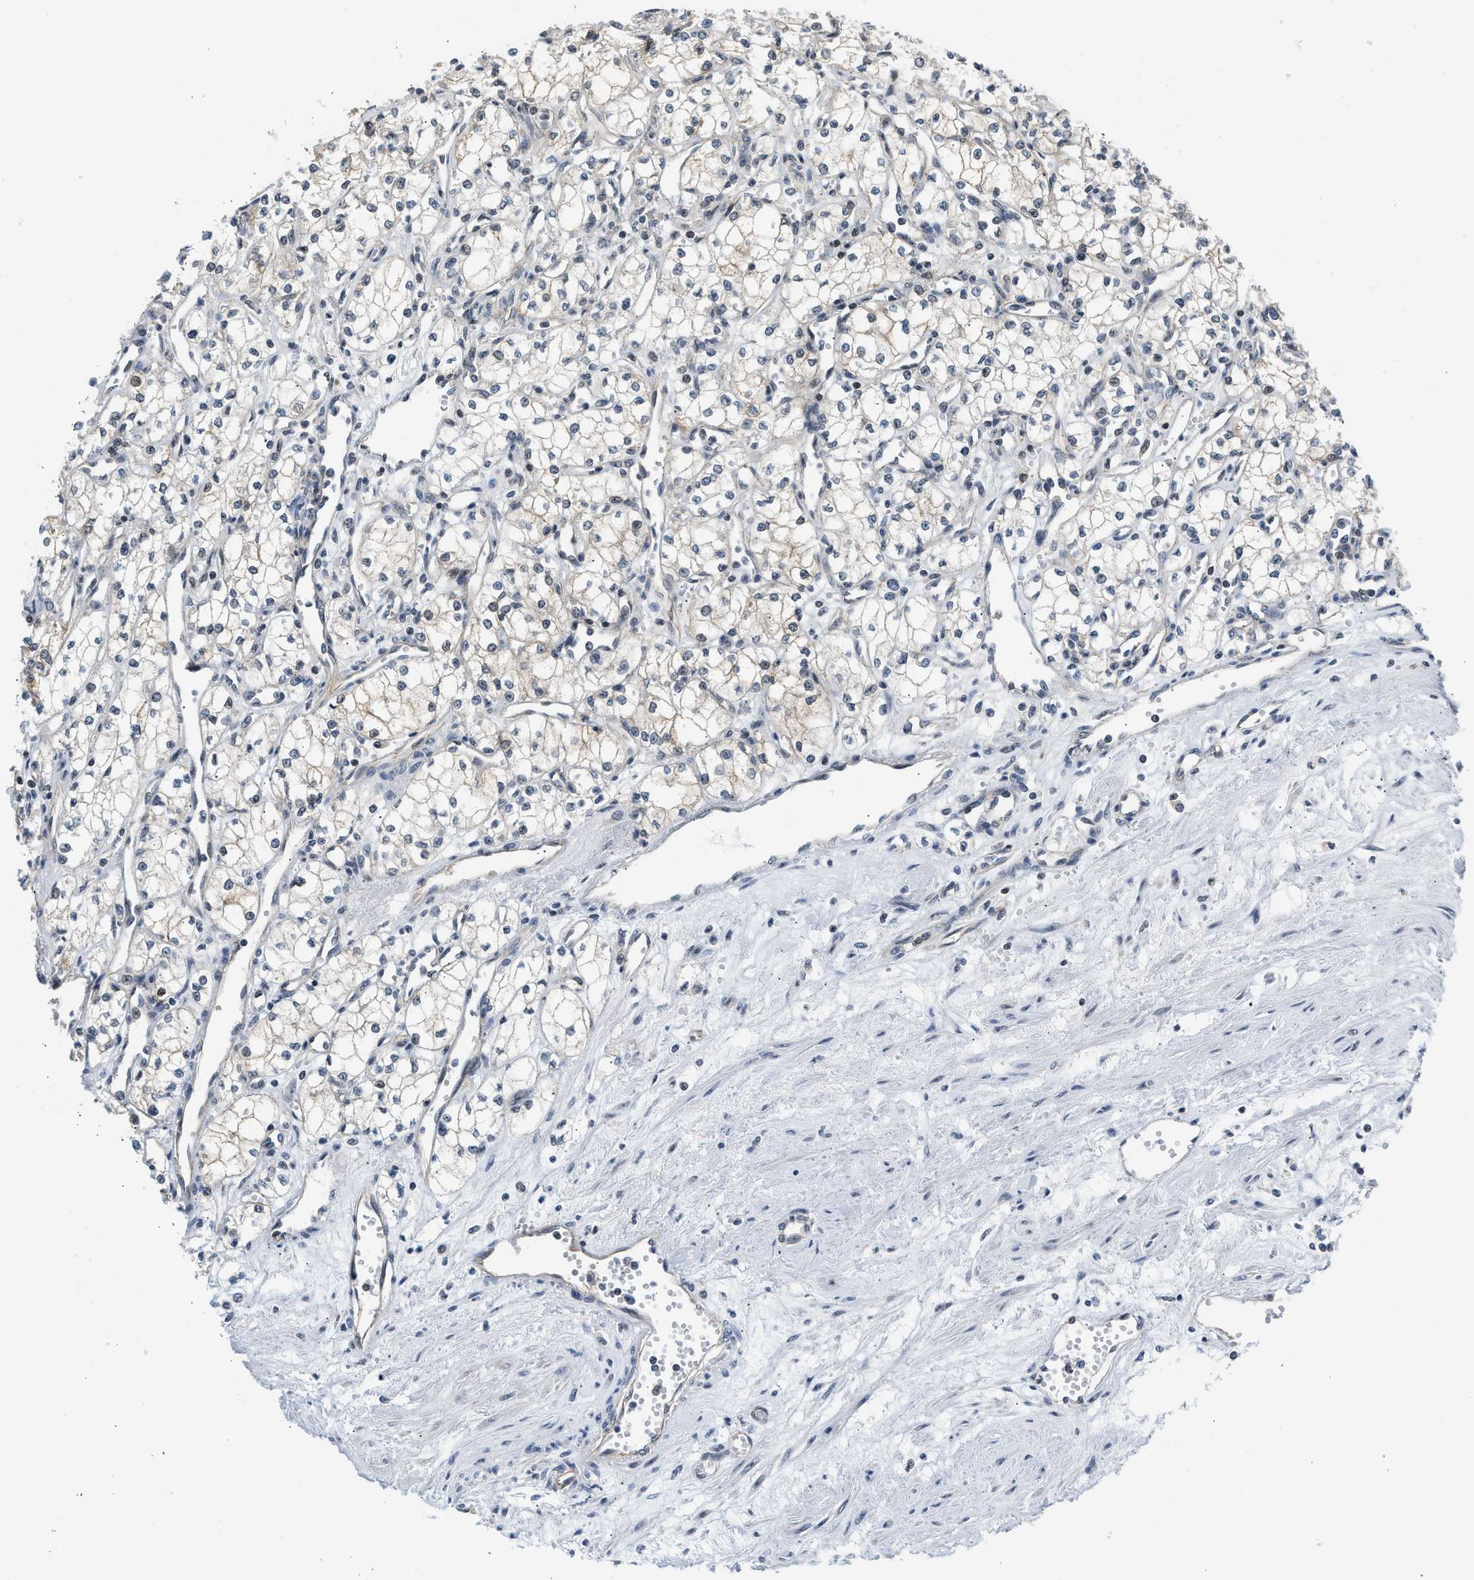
{"staining": {"intensity": "weak", "quantity": "<25%", "location": "cytoplasmic/membranous"}, "tissue": "renal cancer", "cell_type": "Tumor cells", "image_type": "cancer", "snomed": [{"axis": "morphology", "description": "Adenocarcinoma, NOS"}, {"axis": "topography", "description": "Kidney"}], "caption": "Immunohistochemical staining of human adenocarcinoma (renal) reveals no significant positivity in tumor cells. (Stains: DAB immunohistochemistry (IHC) with hematoxylin counter stain, Microscopy: brightfield microscopy at high magnification).", "gene": "OLIG3", "patient": {"sex": "male", "age": 59}}